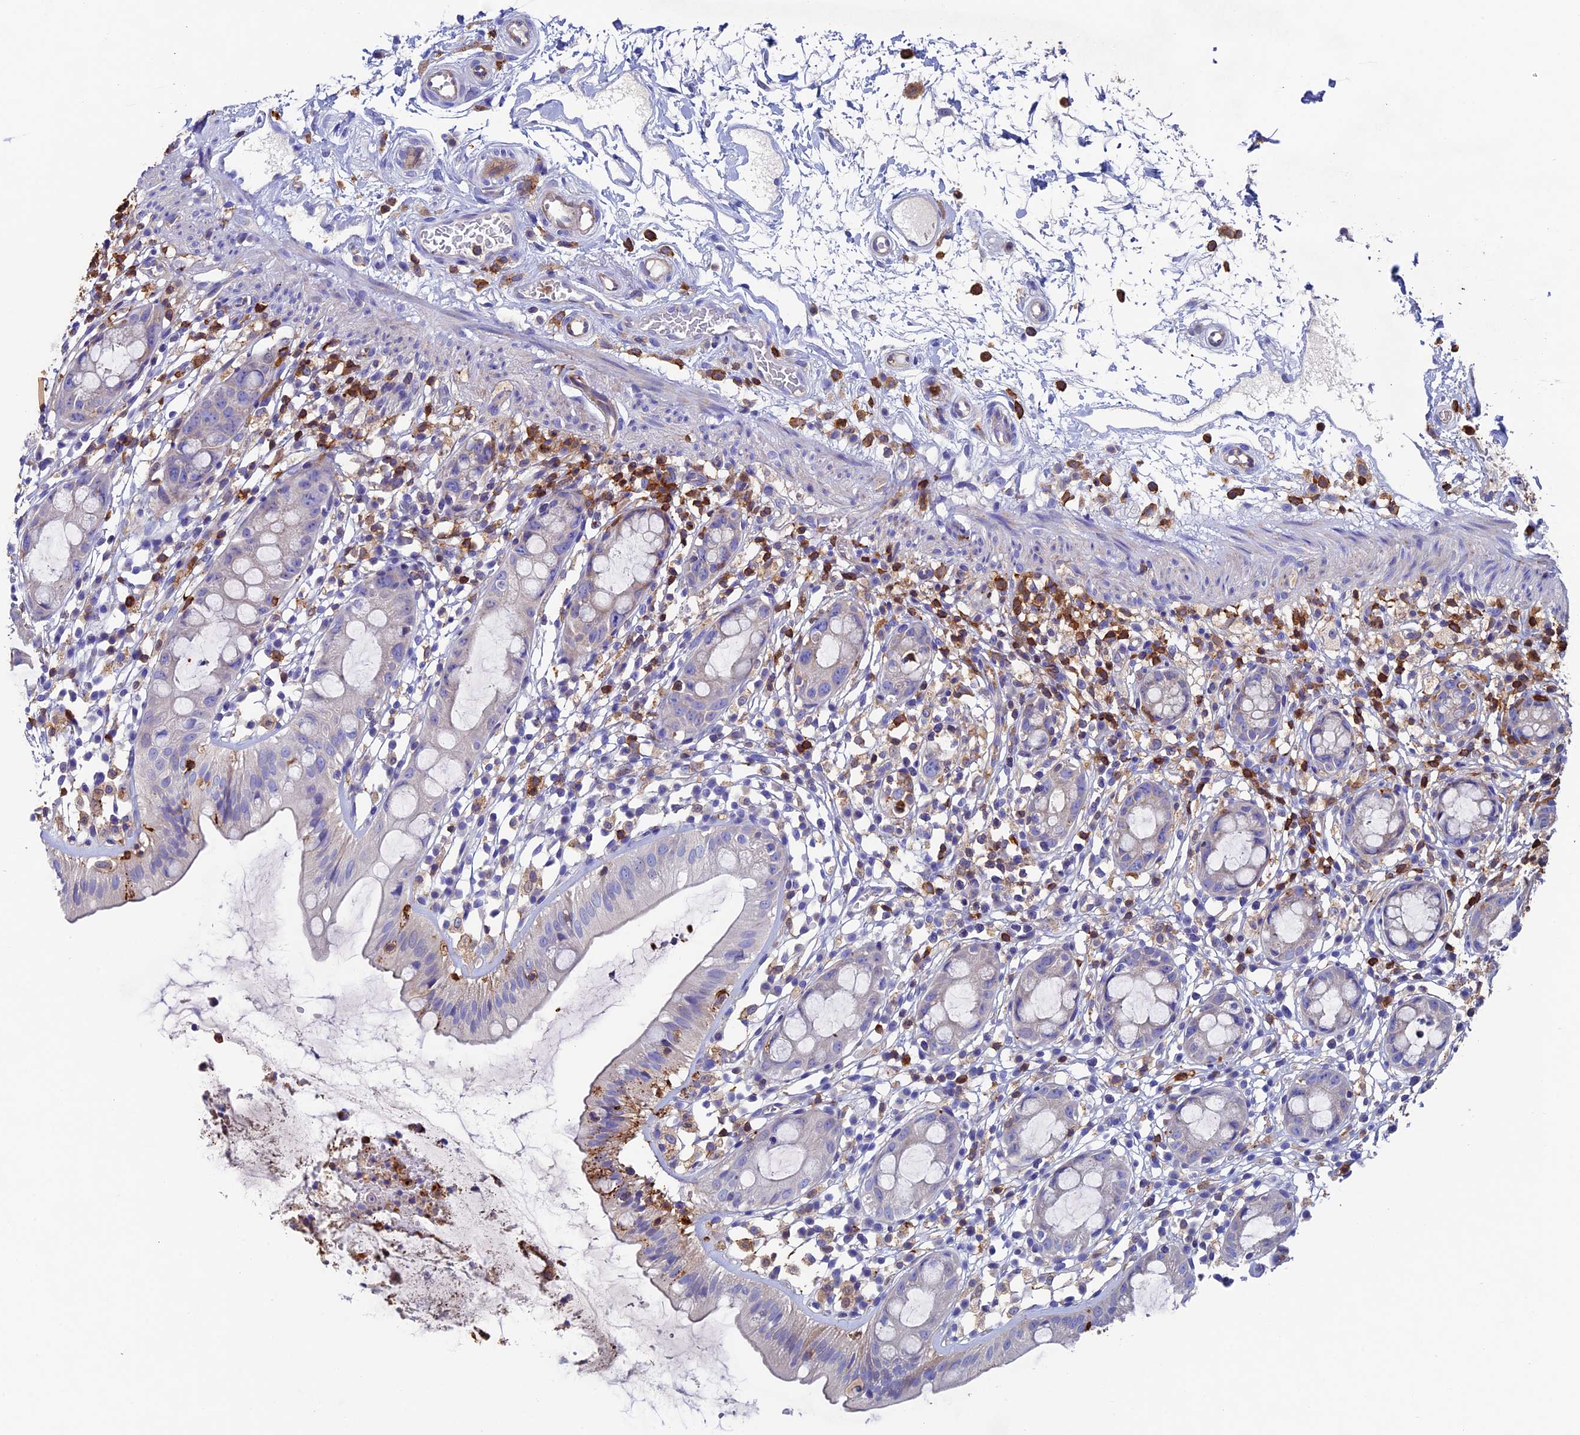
{"staining": {"intensity": "weak", "quantity": "<25%", "location": "cytoplasmic/membranous"}, "tissue": "rectum", "cell_type": "Glandular cells", "image_type": "normal", "snomed": [{"axis": "morphology", "description": "Normal tissue, NOS"}, {"axis": "topography", "description": "Rectum"}], "caption": "Immunohistochemistry (IHC) of unremarkable rectum exhibits no positivity in glandular cells.", "gene": "ADAT1", "patient": {"sex": "female", "age": 57}}